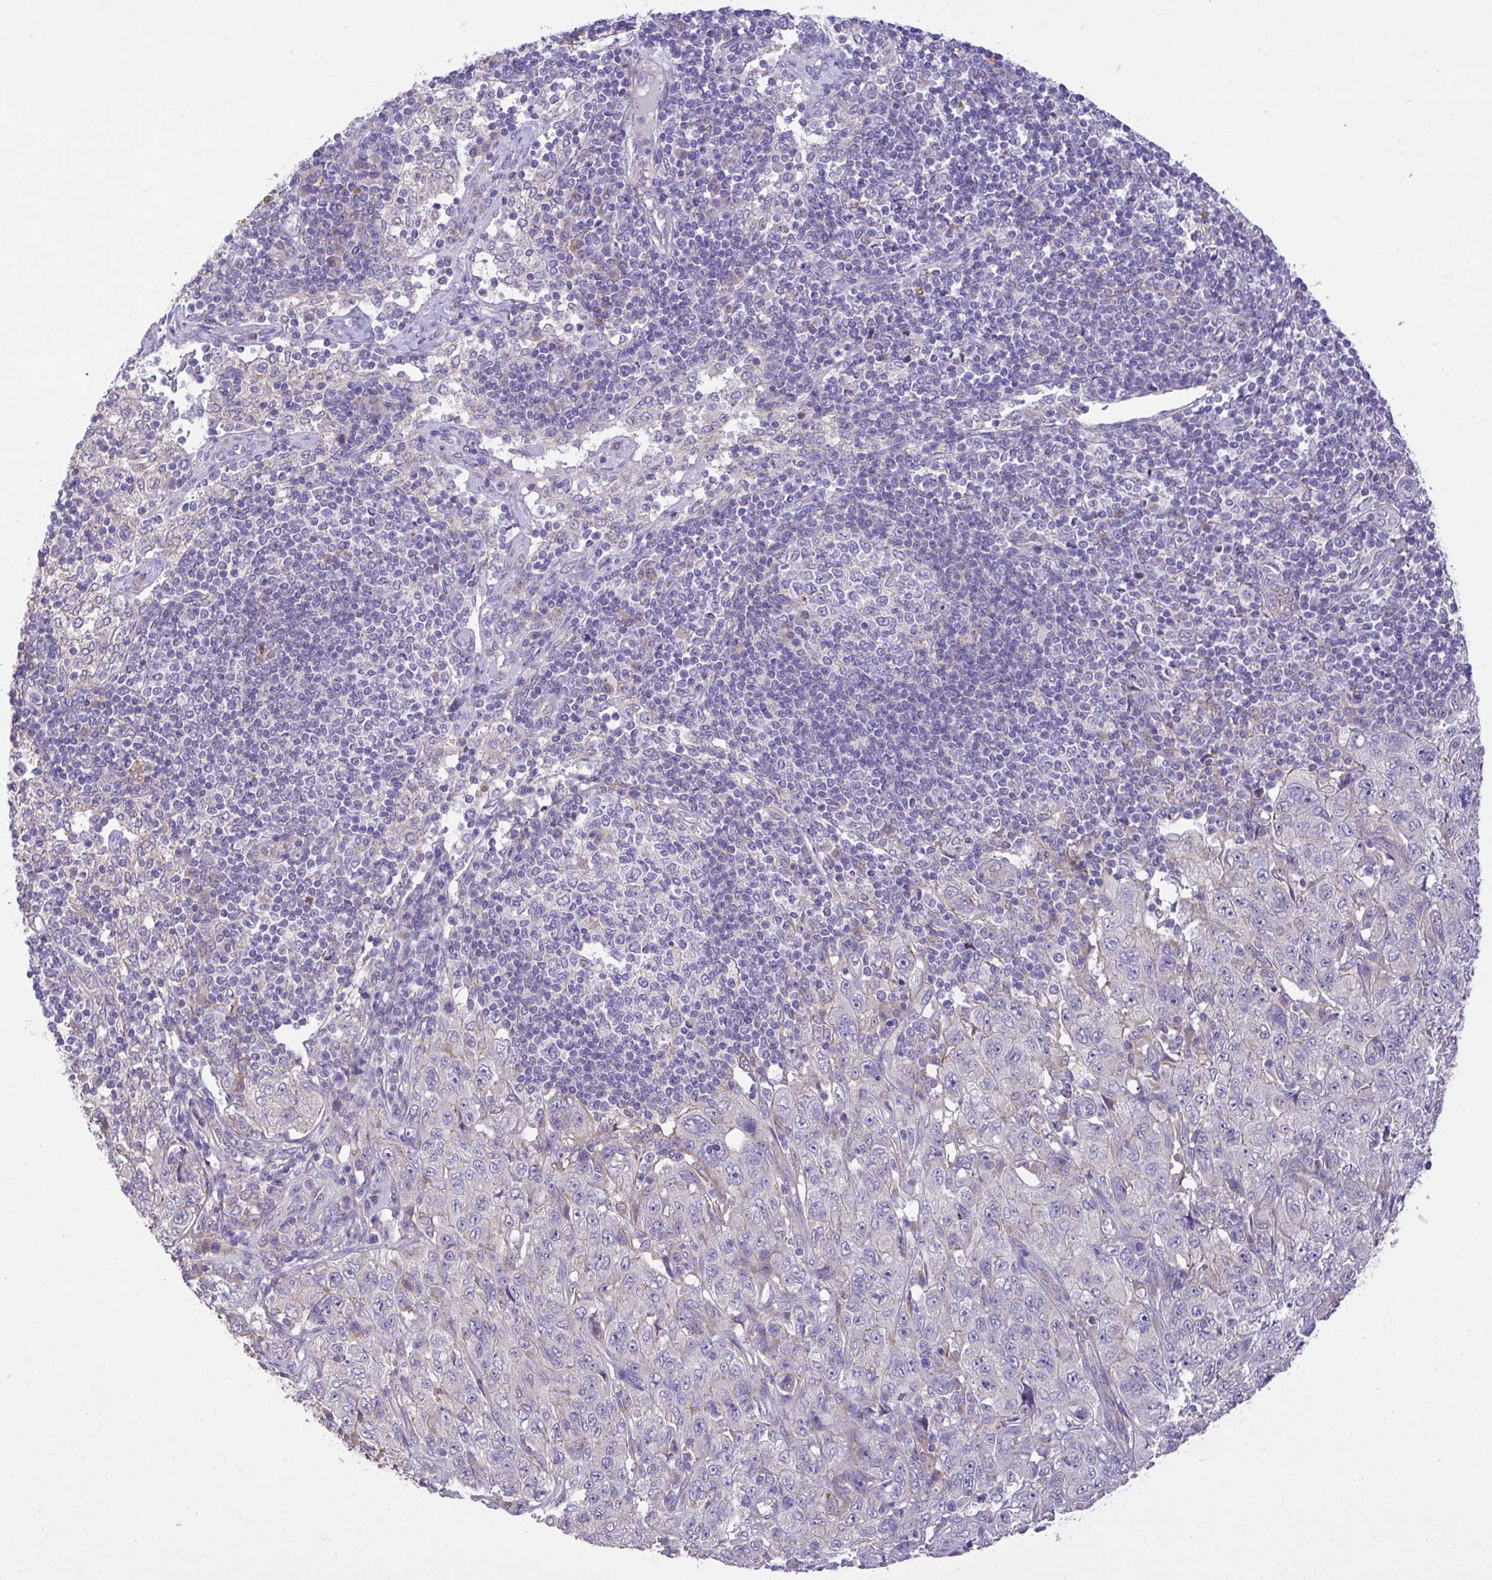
{"staining": {"intensity": "negative", "quantity": "none", "location": "none"}, "tissue": "pancreatic cancer", "cell_type": "Tumor cells", "image_type": "cancer", "snomed": [{"axis": "morphology", "description": "Adenocarcinoma, NOS"}, {"axis": "topography", "description": "Pancreas"}], "caption": "This is an IHC image of pancreatic adenocarcinoma. There is no staining in tumor cells.", "gene": "MPC2", "patient": {"sex": "male", "age": 68}}